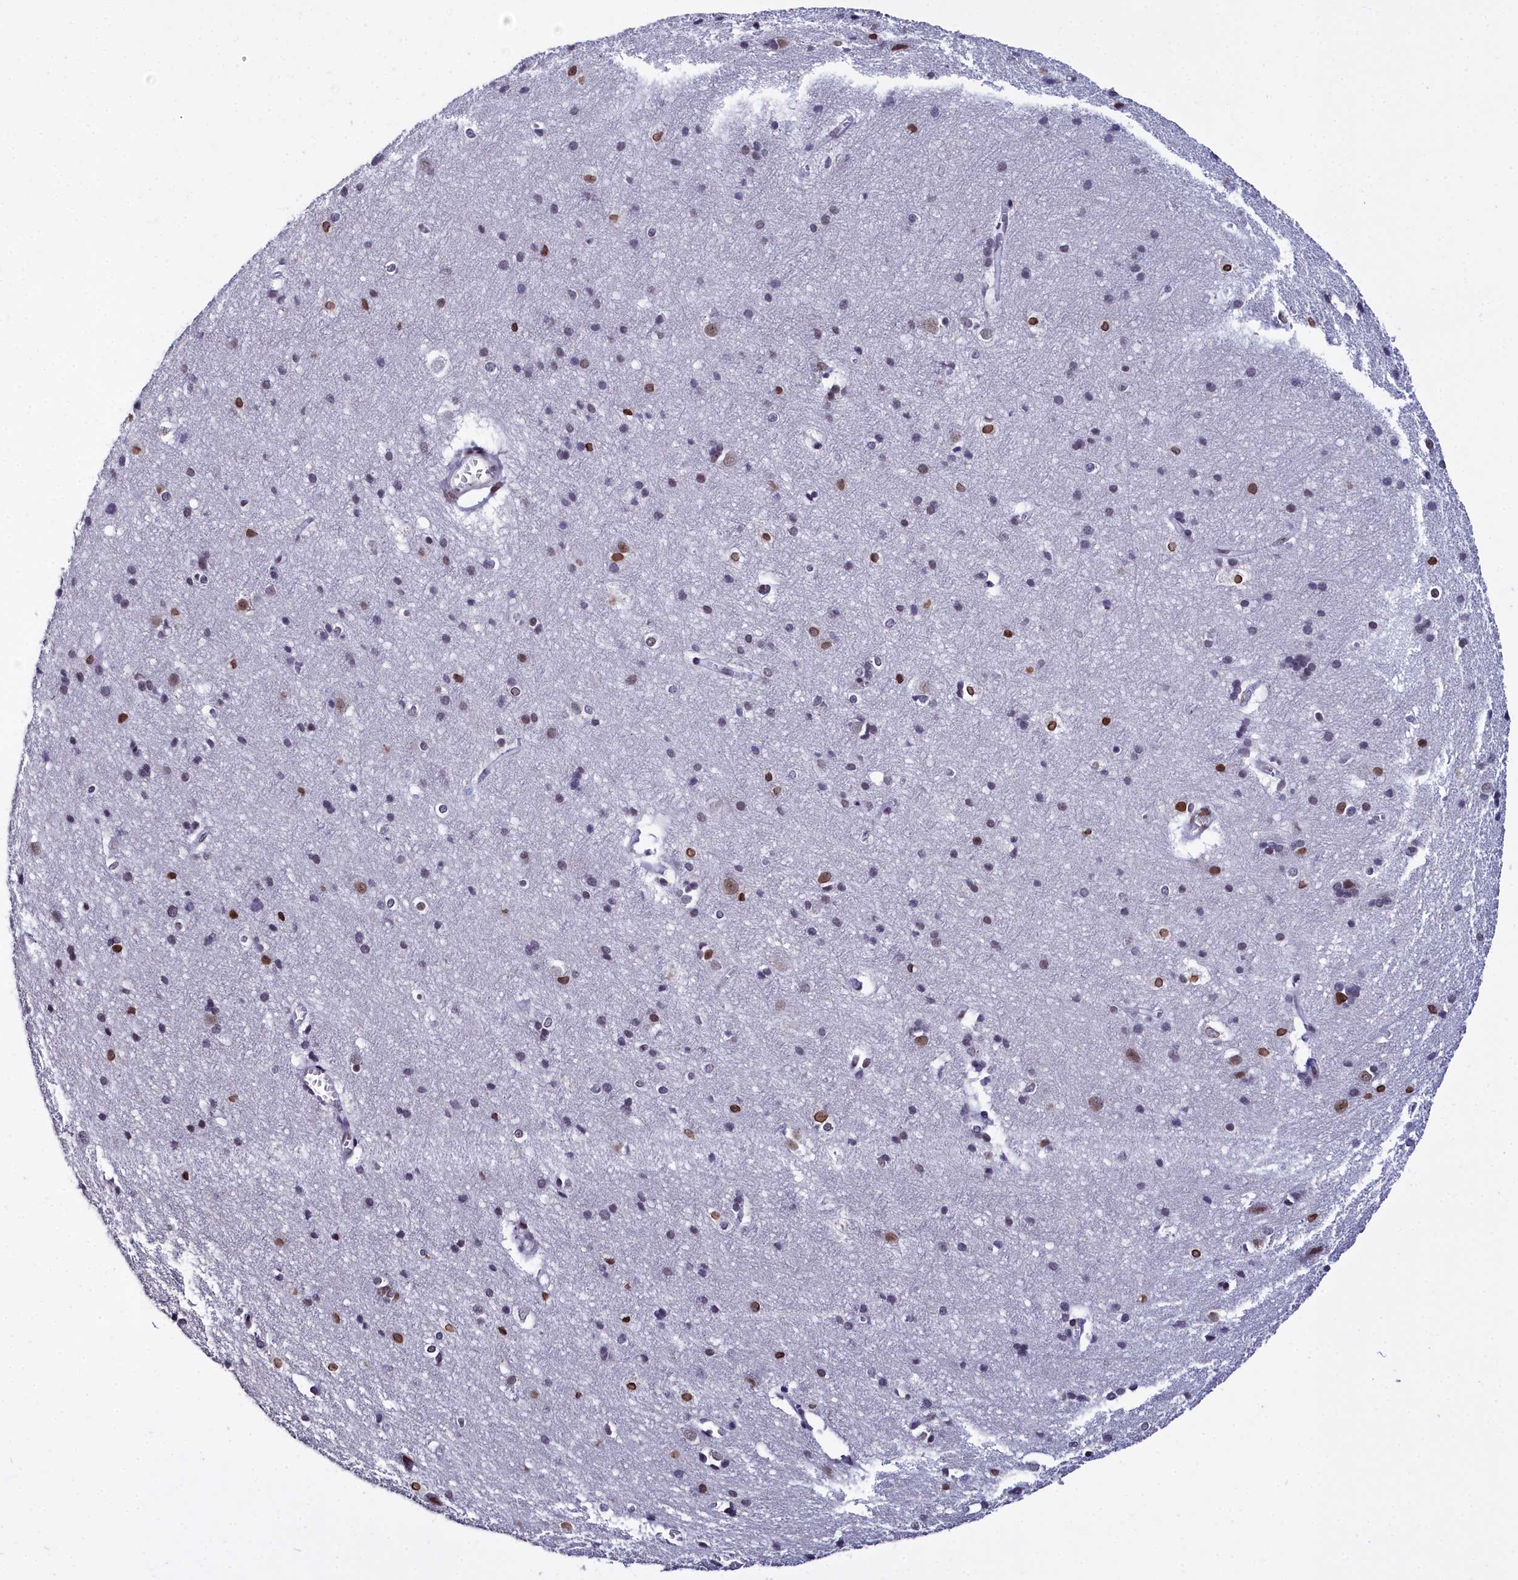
{"staining": {"intensity": "negative", "quantity": "none", "location": "none"}, "tissue": "cerebral cortex", "cell_type": "Endothelial cells", "image_type": "normal", "snomed": [{"axis": "morphology", "description": "Normal tissue, NOS"}, {"axis": "topography", "description": "Cerebral cortex"}], "caption": "The photomicrograph reveals no staining of endothelial cells in normal cerebral cortex. (DAB (3,3'-diaminobenzidine) immunohistochemistry (IHC) with hematoxylin counter stain).", "gene": "CCDC97", "patient": {"sex": "male", "age": 54}}